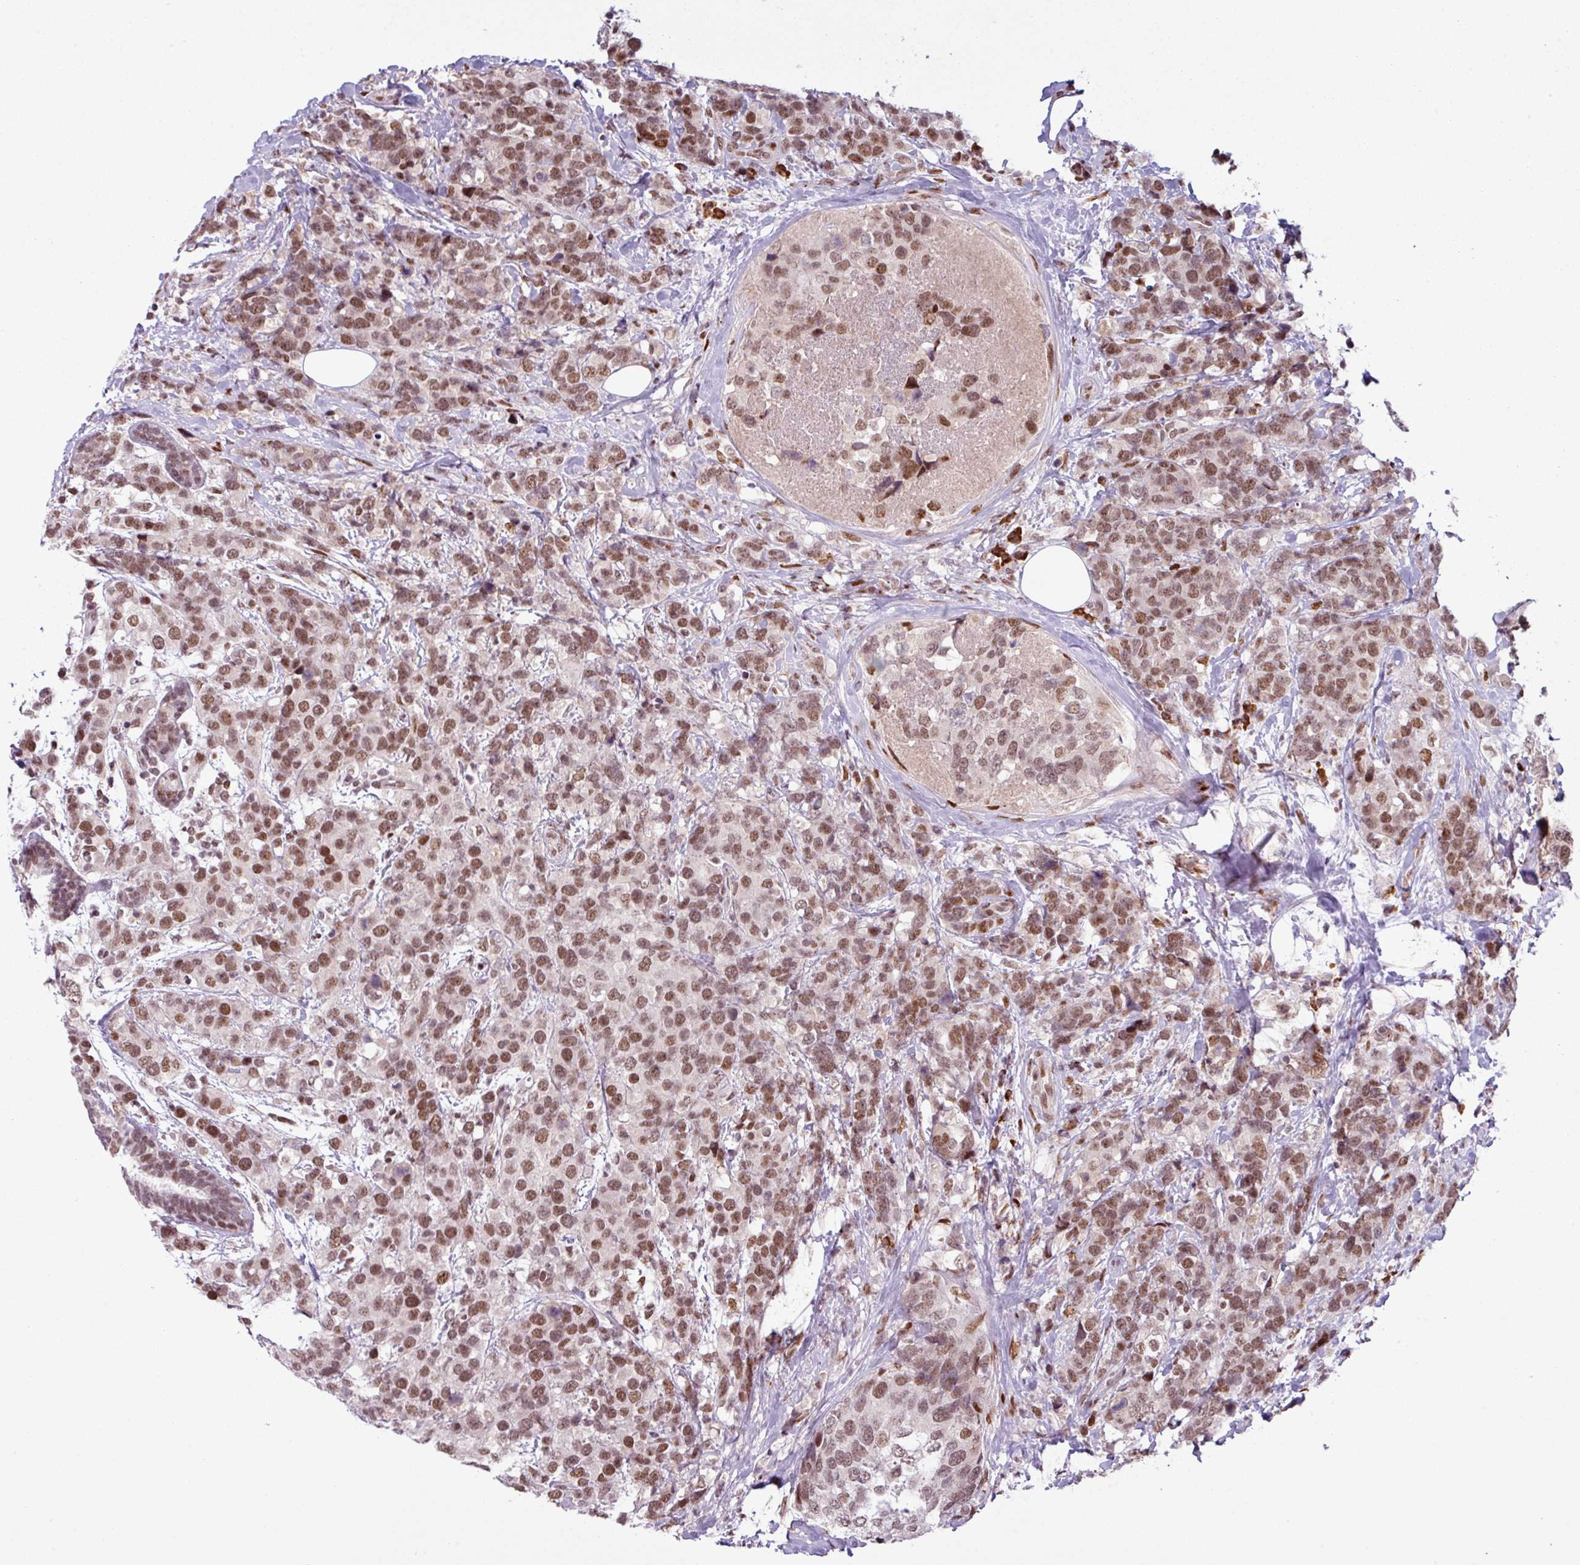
{"staining": {"intensity": "moderate", "quantity": ">75%", "location": "nuclear"}, "tissue": "breast cancer", "cell_type": "Tumor cells", "image_type": "cancer", "snomed": [{"axis": "morphology", "description": "Lobular carcinoma"}, {"axis": "topography", "description": "Breast"}], "caption": "Protein expression analysis of breast lobular carcinoma exhibits moderate nuclear staining in approximately >75% of tumor cells.", "gene": "PRDM5", "patient": {"sex": "female", "age": 59}}